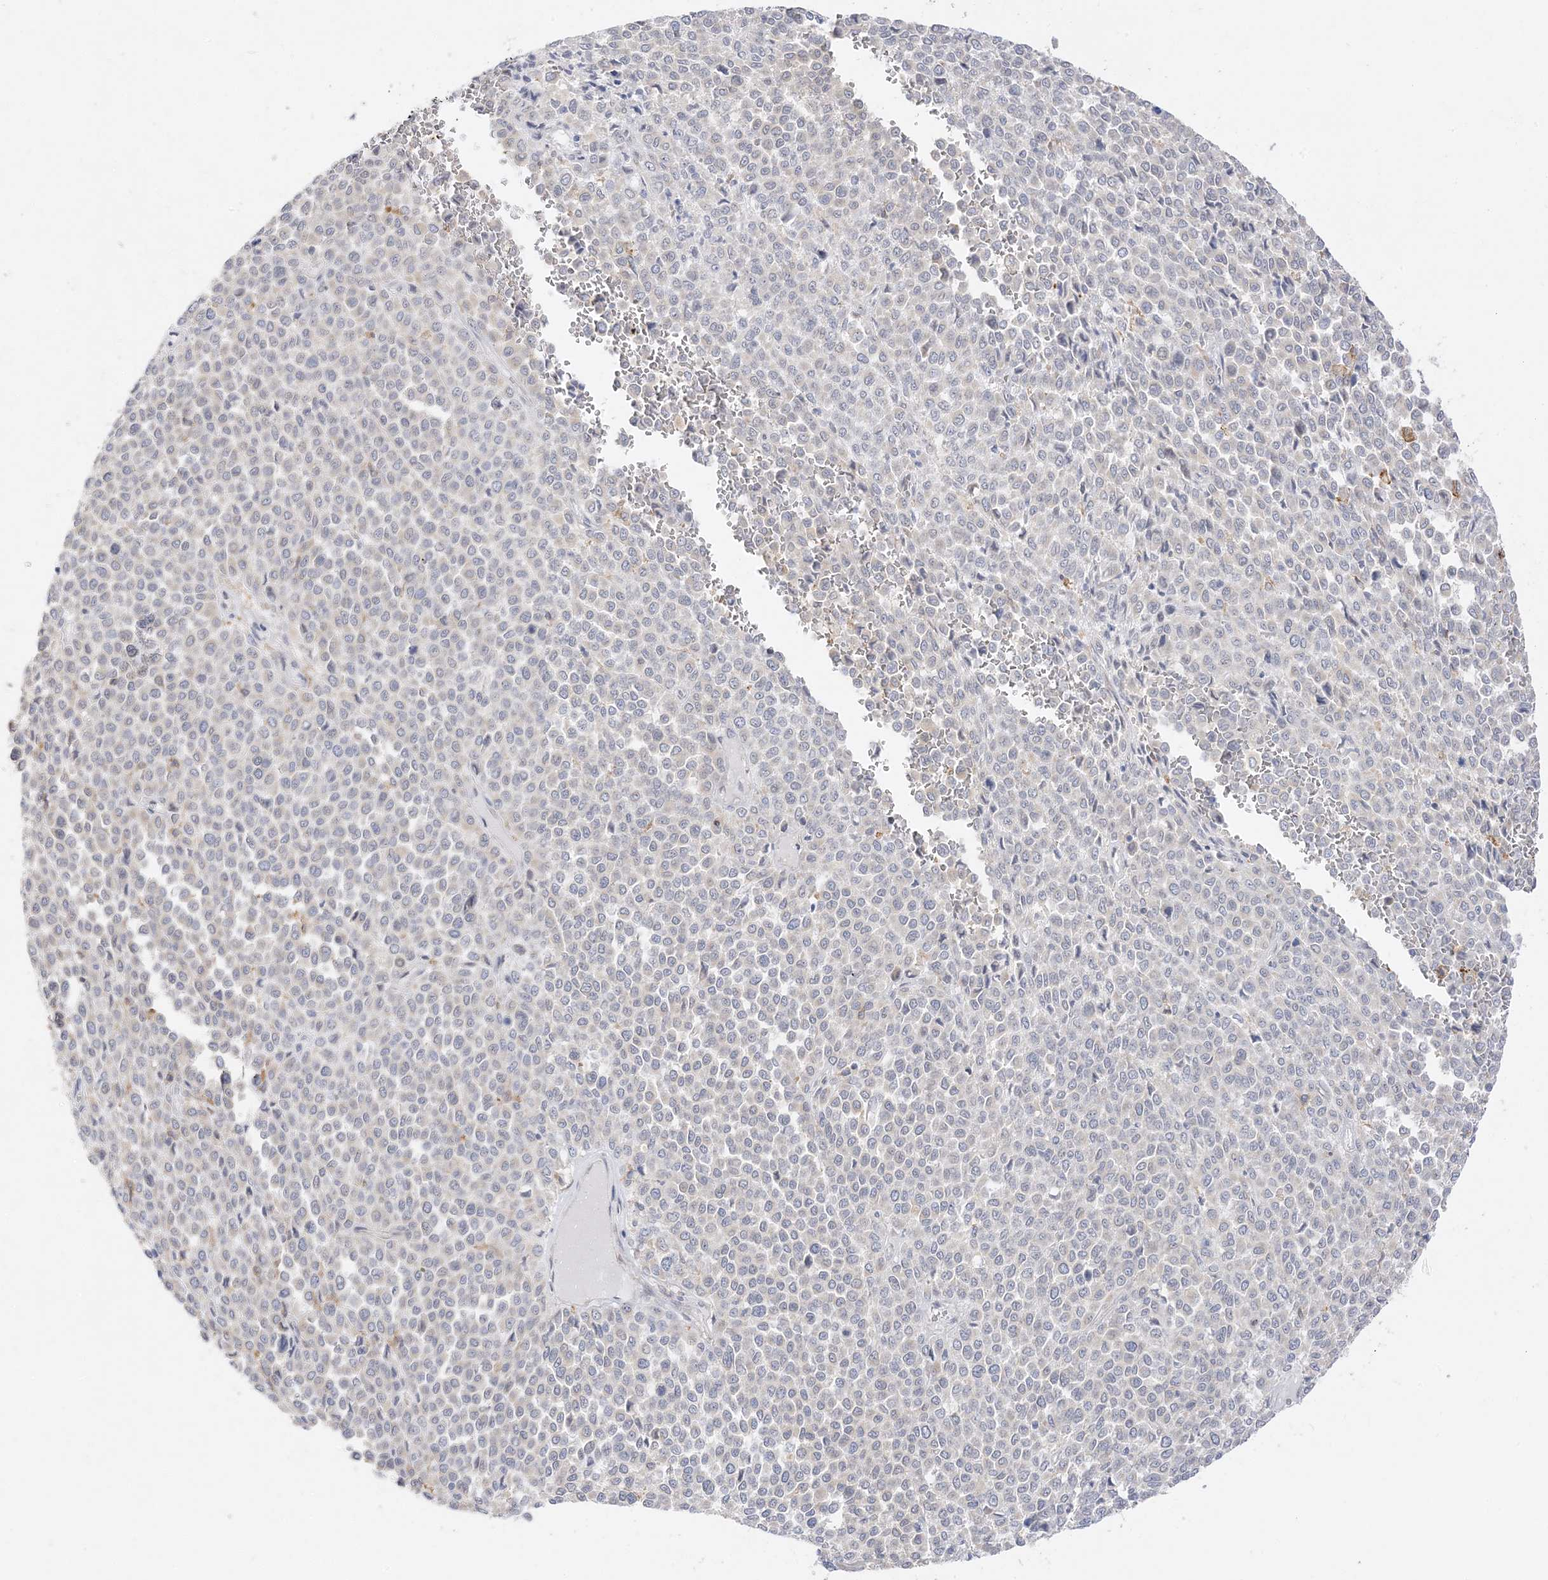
{"staining": {"intensity": "negative", "quantity": "none", "location": "none"}, "tissue": "melanoma", "cell_type": "Tumor cells", "image_type": "cancer", "snomed": [{"axis": "morphology", "description": "Malignant melanoma, Metastatic site"}, {"axis": "topography", "description": "Pancreas"}], "caption": "This is an immunohistochemistry image of human malignant melanoma (metastatic site). There is no positivity in tumor cells.", "gene": "C2CD2", "patient": {"sex": "female", "age": 30}}